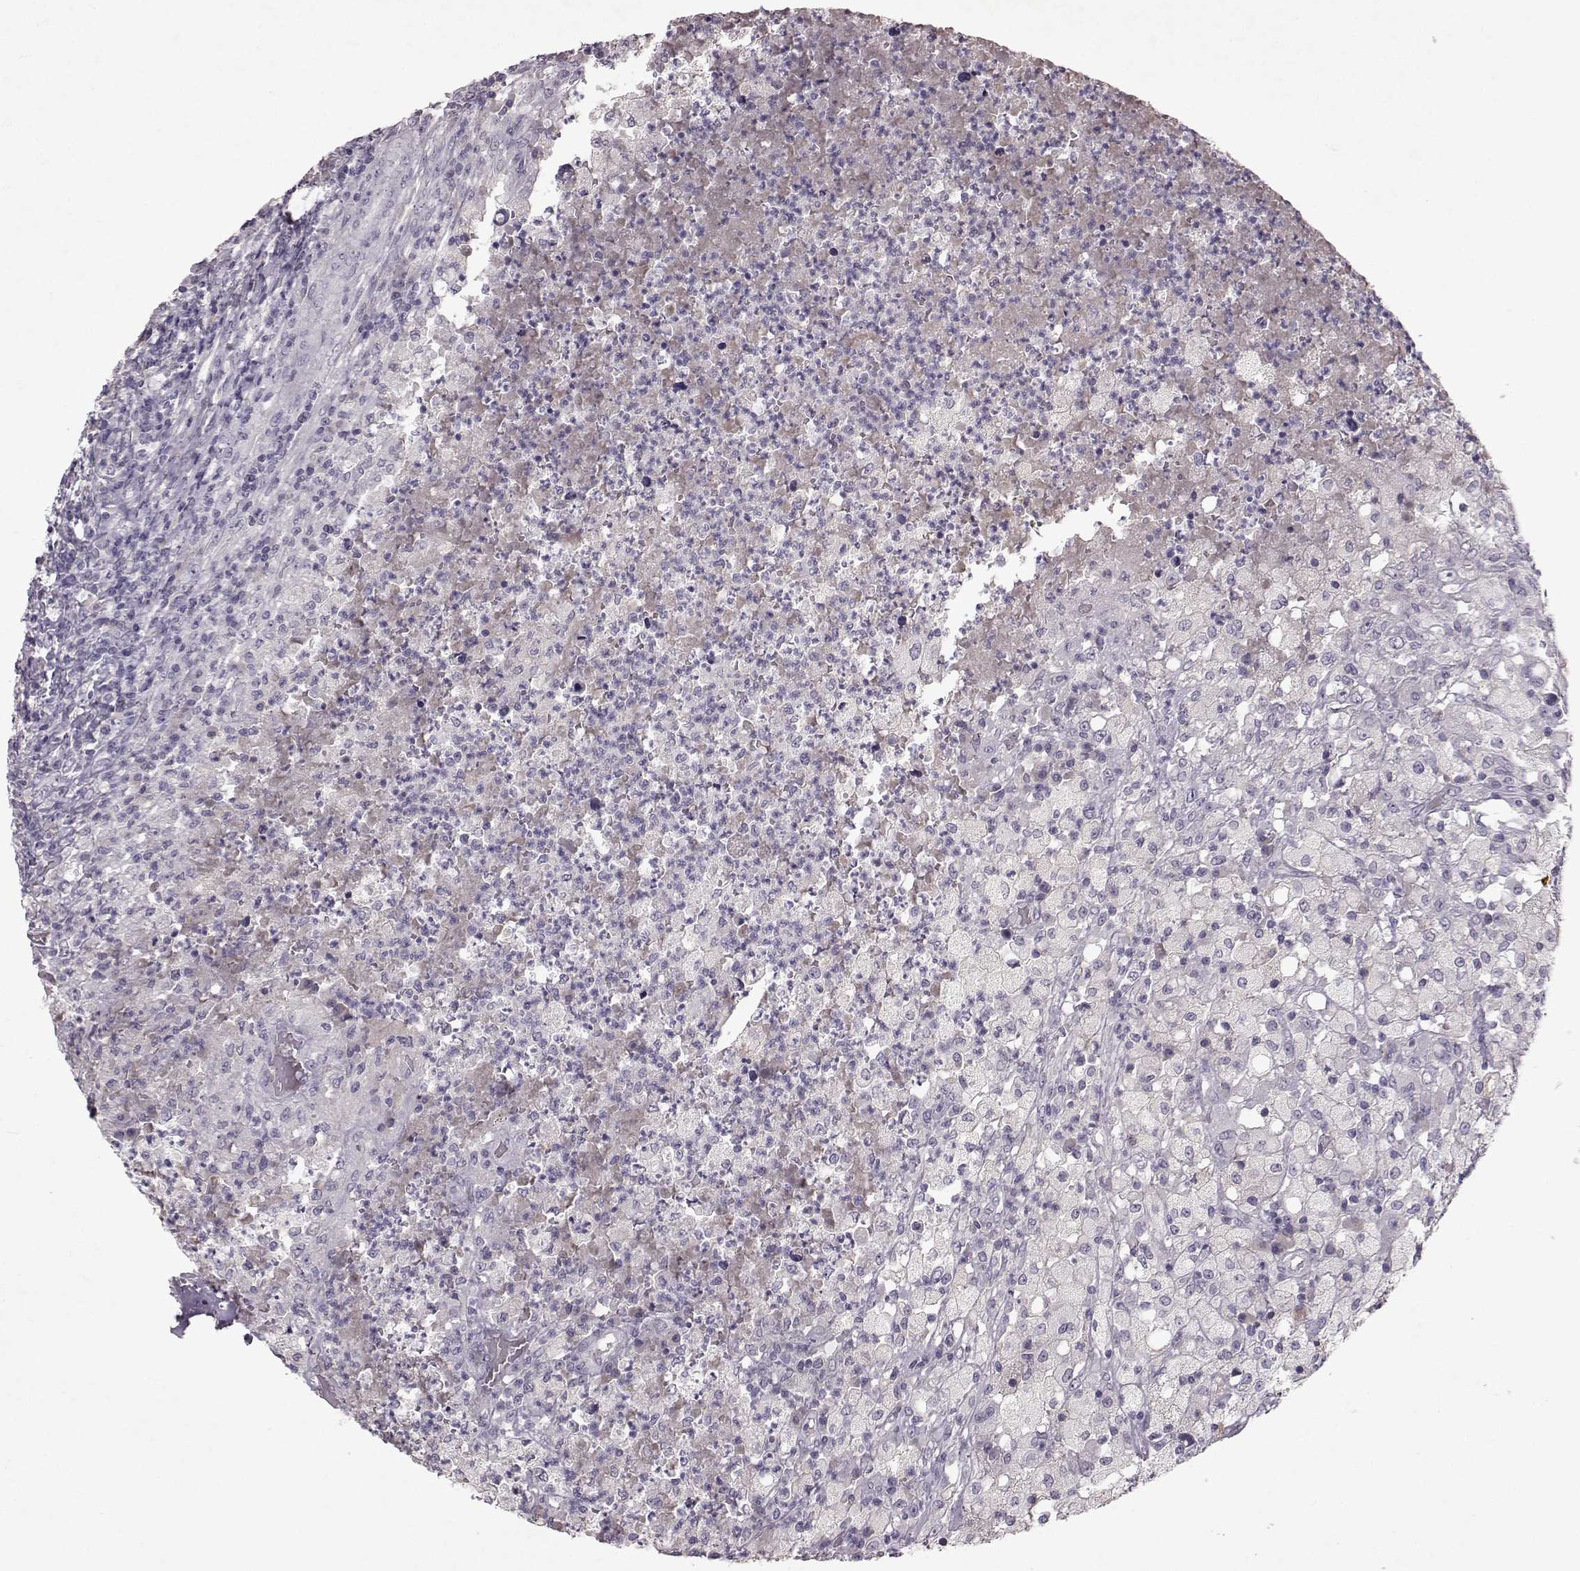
{"staining": {"intensity": "negative", "quantity": "none", "location": "none"}, "tissue": "testis cancer", "cell_type": "Tumor cells", "image_type": "cancer", "snomed": [{"axis": "morphology", "description": "Necrosis, NOS"}, {"axis": "morphology", "description": "Carcinoma, Embryonal, NOS"}, {"axis": "topography", "description": "Testis"}], "caption": "Micrograph shows no significant protein positivity in tumor cells of testis embryonal carcinoma.", "gene": "SPAG17", "patient": {"sex": "male", "age": 19}}